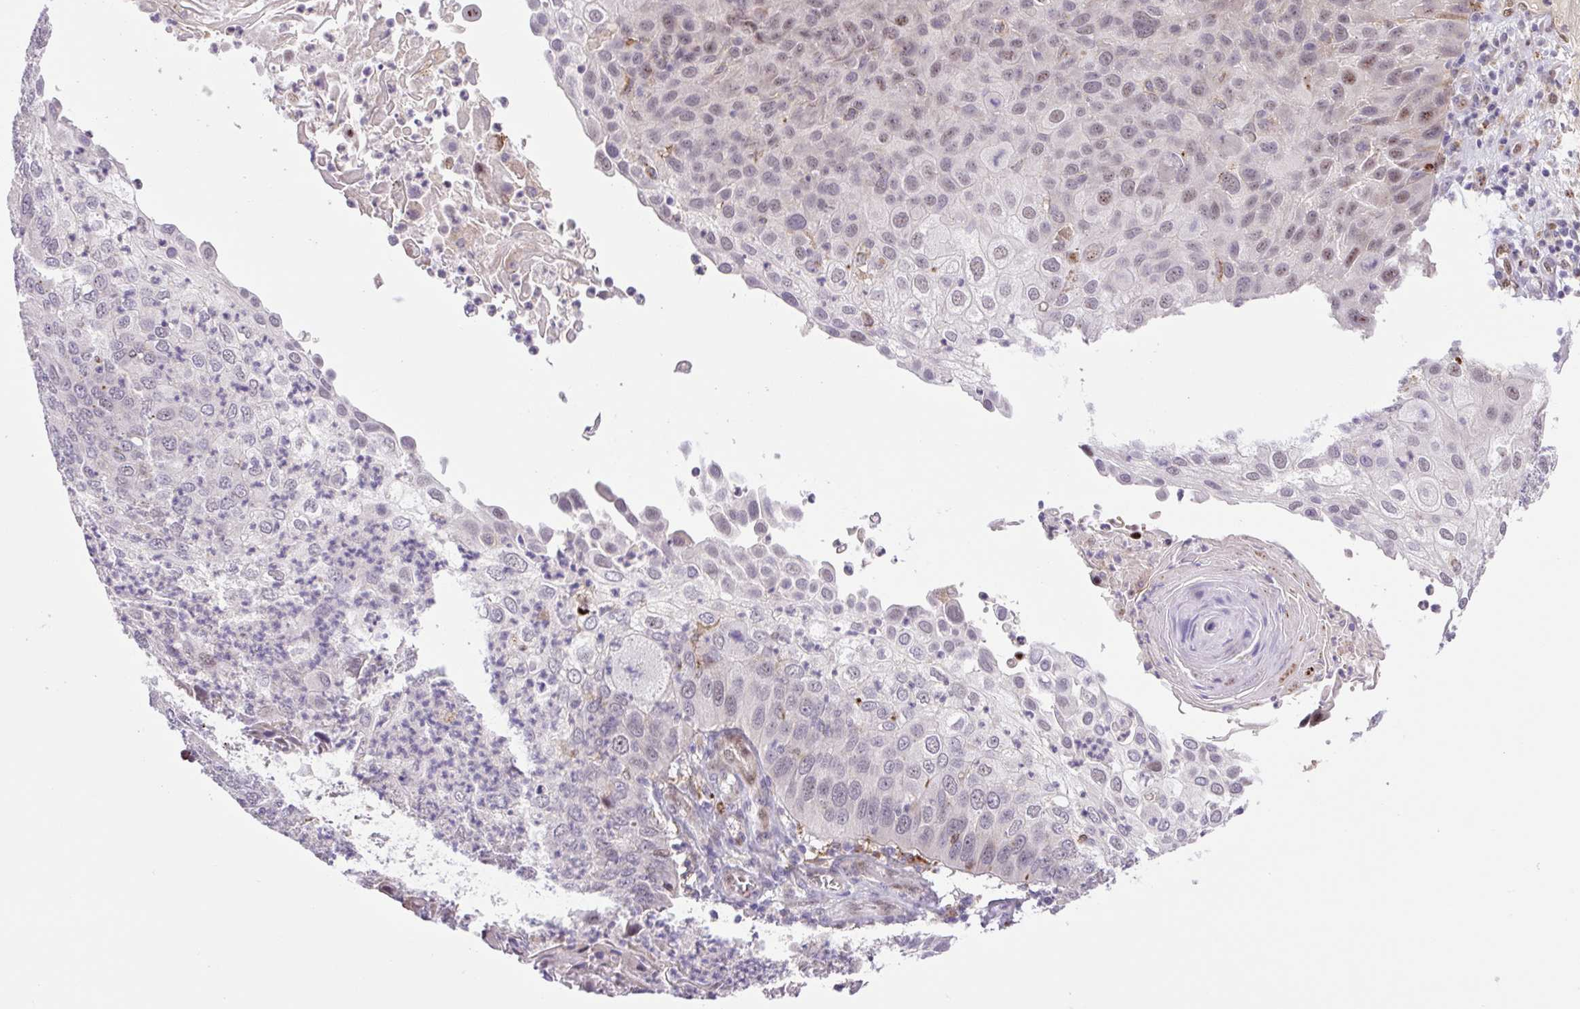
{"staining": {"intensity": "weak", "quantity": "<25%", "location": "nuclear"}, "tissue": "skin cancer", "cell_type": "Tumor cells", "image_type": "cancer", "snomed": [{"axis": "morphology", "description": "Squamous cell carcinoma, NOS"}, {"axis": "topography", "description": "Skin"}], "caption": "Immunohistochemical staining of human skin squamous cell carcinoma exhibits no significant staining in tumor cells.", "gene": "ERG", "patient": {"sex": "male", "age": 87}}